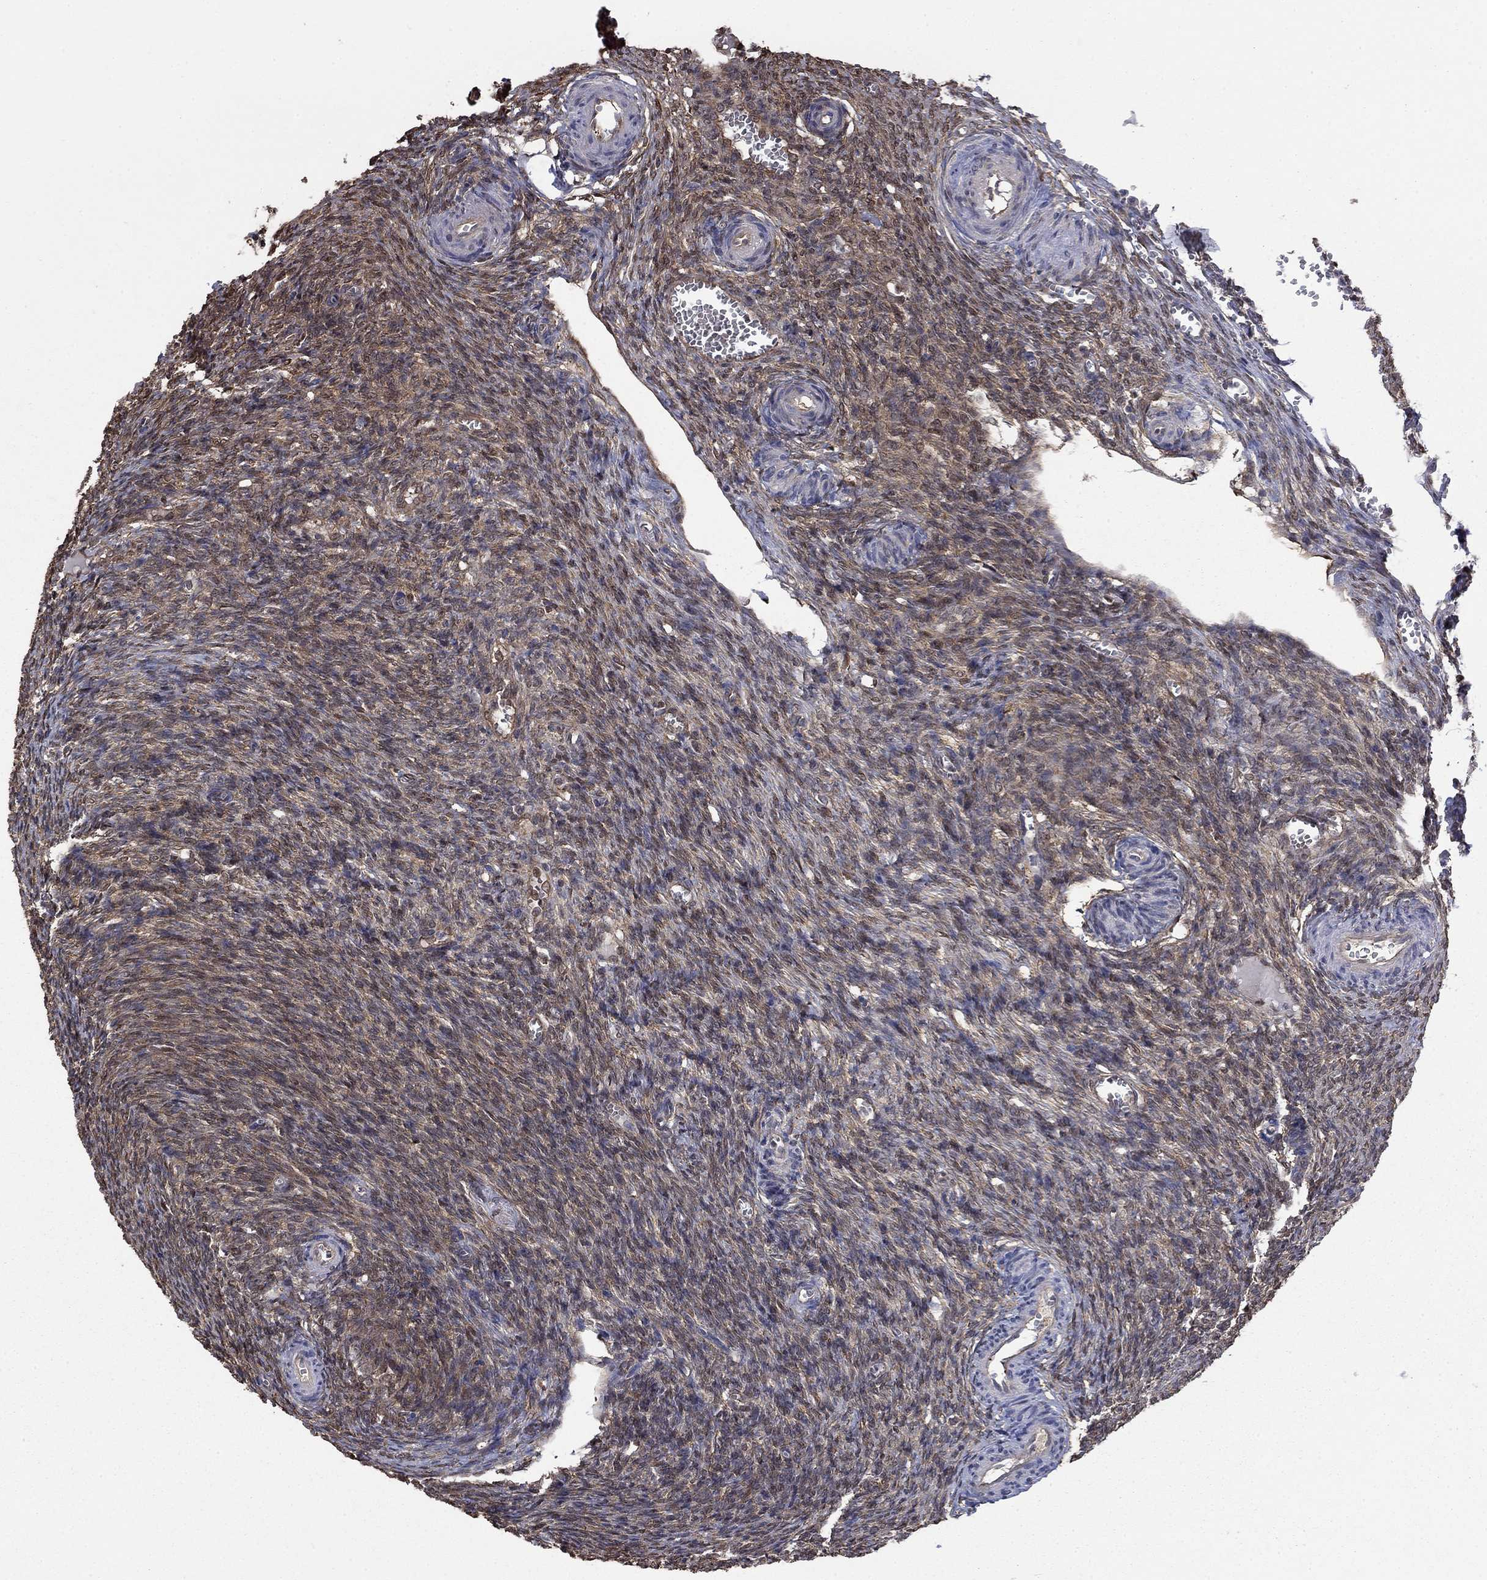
{"staining": {"intensity": "weak", "quantity": ">75%", "location": "cytoplasmic/membranous"}, "tissue": "ovary", "cell_type": "Ovarian stroma cells", "image_type": "normal", "snomed": [{"axis": "morphology", "description": "Normal tissue, NOS"}, {"axis": "topography", "description": "Ovary"}], "caption": "Immunohistochemical staining of unremarkable ovary exhibits >75% levels of weak cytoplasmic/membranous protein staining in approximately >75% of ovarian stroma cells. (brown staining indicates protein expression, while blue staining denotes nuclei).", "gene": "PDZD2", "patient": {"sex": "female", "age": 43}}